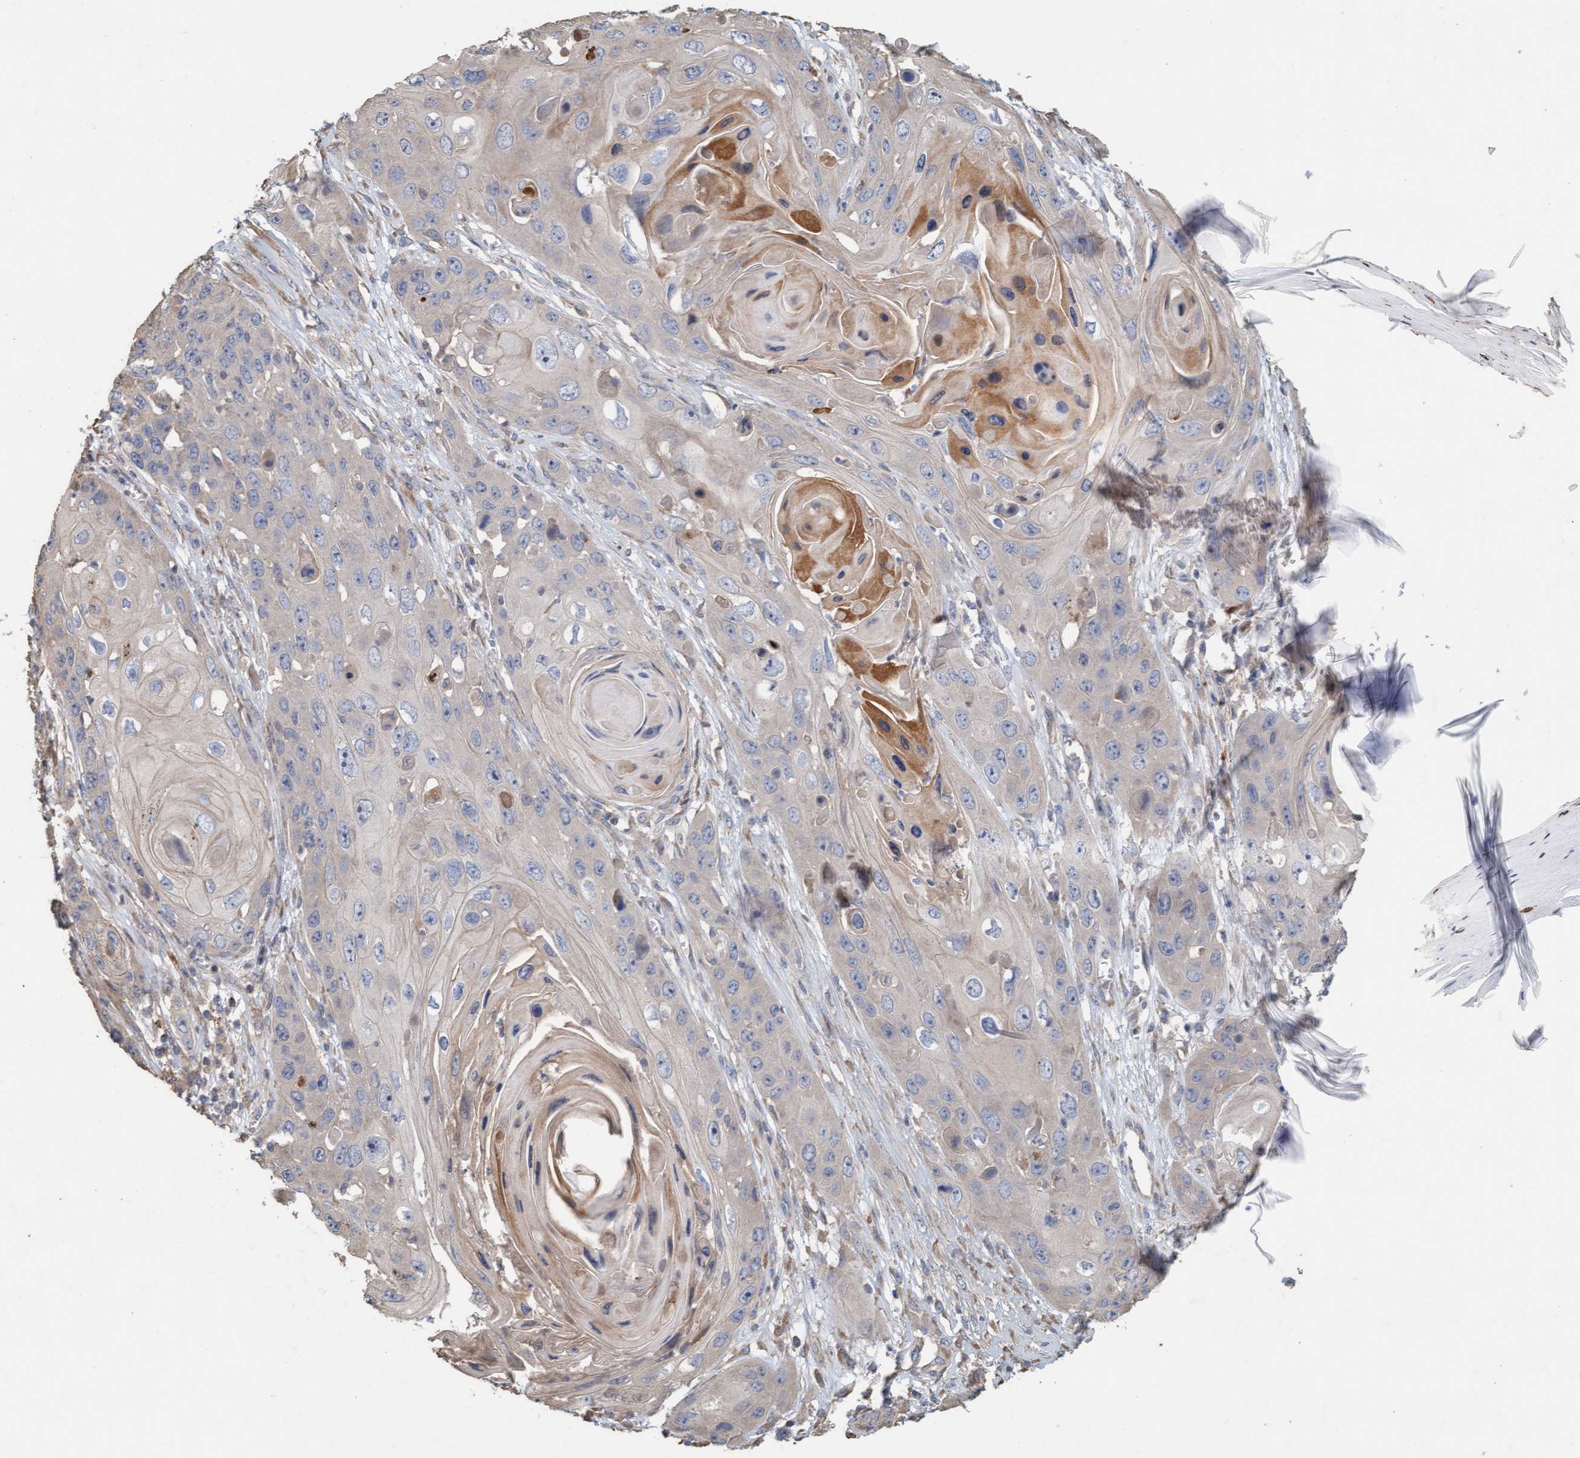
{"staining": {"intensity": "moderate", "quantity": "<25%", "location": "cytoplasmic/membranous"}, "tissue": "skin cancer", "cell_type": "Tumor cells", "image_type": "cancer", "snomed": [{"axis": "morphology", "description": "Squamous cell carcinoma, NOS"}, {"axis": "topography", "description": "Skin"}], "caption": "An immunohistochemistry (IHC) image of neoplastic tissue is shown. Protein staining in brown highlights moderate cytoplasmic/membranous positivity in skin squamous cell carcinoma within tumor cells.", "gene": "LONRF1", "patient": {"sex": "male", "age": 55}}